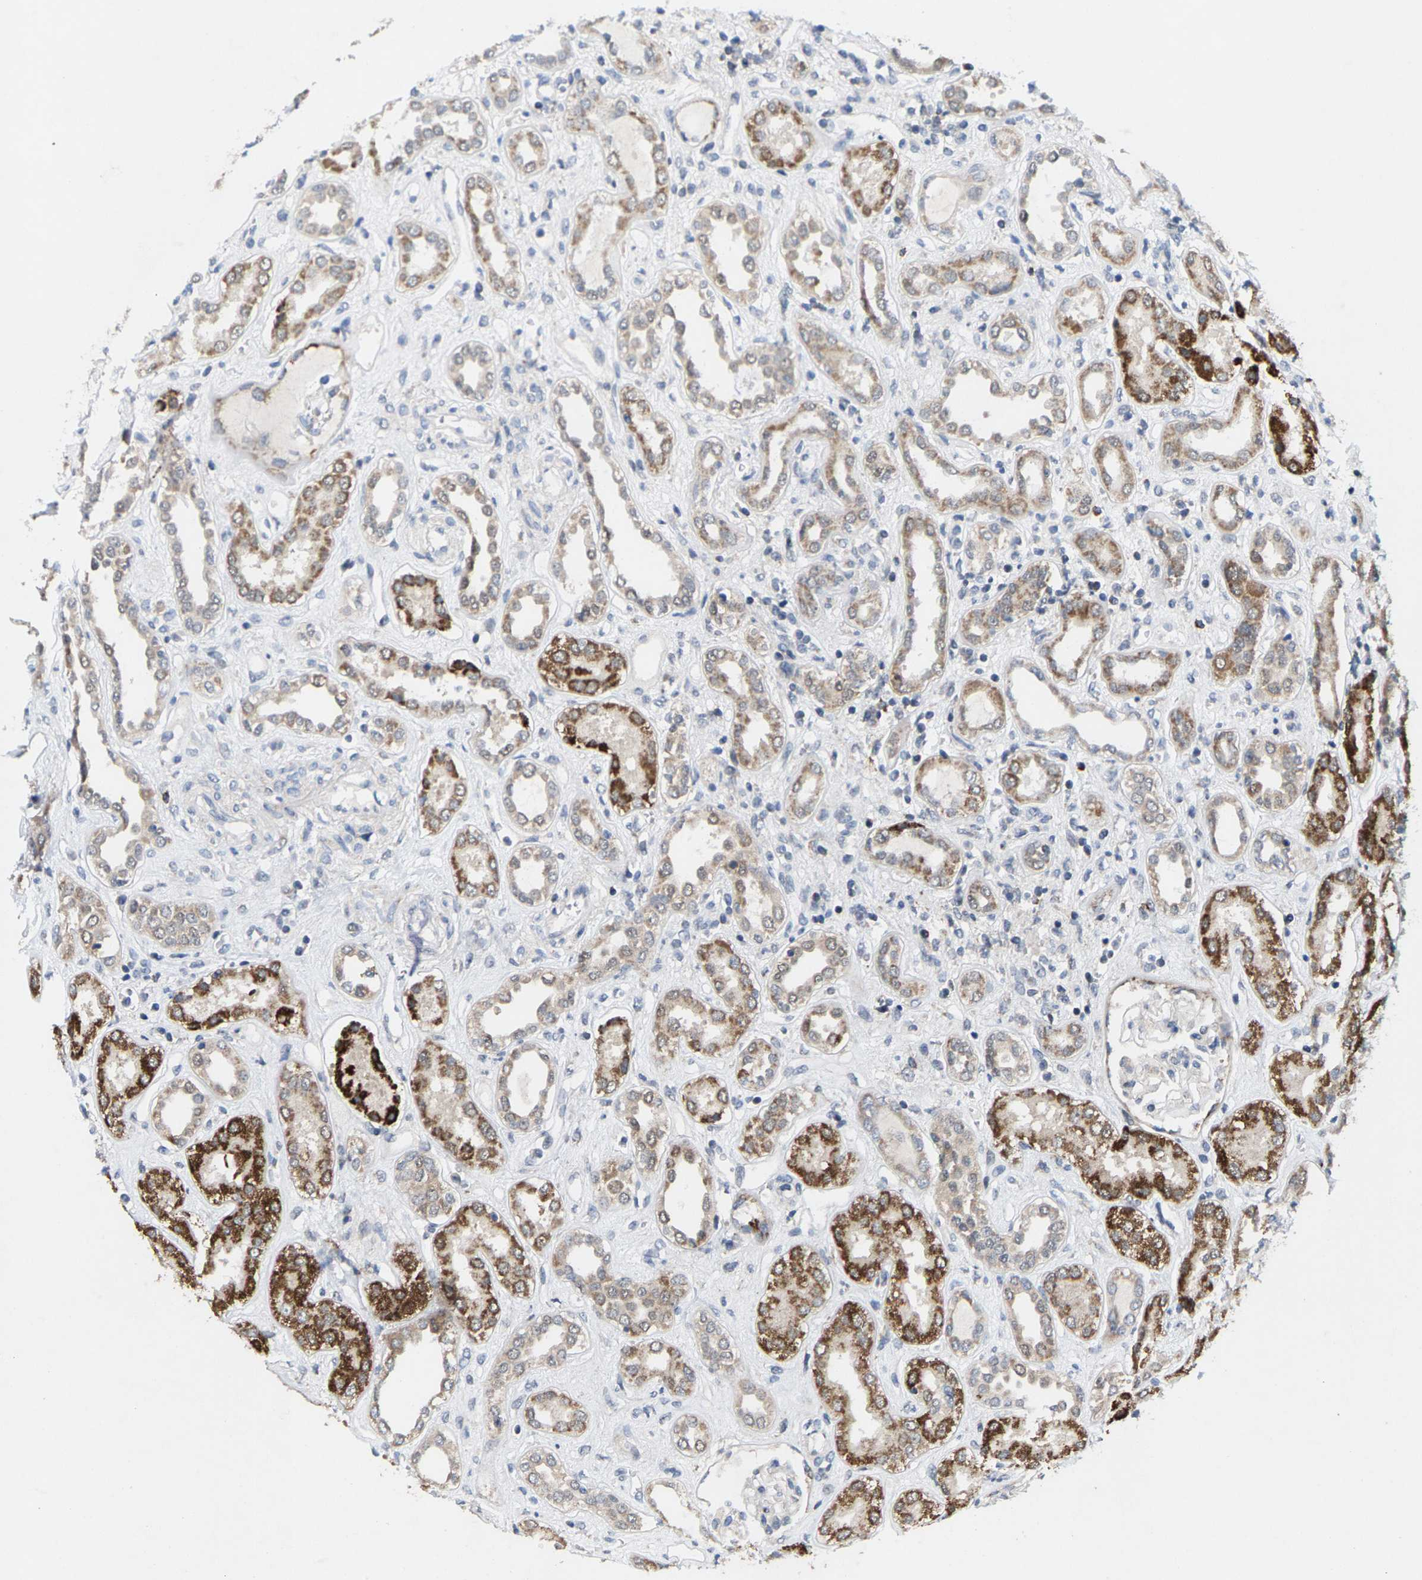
{"staining": {"intensity": "negative", "quantity": "none", "location": "none"}, "tissue": "kidney", "cell_type": "Cells in glomeruli", "image_type": "normal", "snomed": [{"axis": "morphology", "description": "Normal tissue, NOS"}, {"axis": "topography", "description": "Kidney"}], "caption": "DAB (3,3'-diaminobenzidine) immunohistochemical staining of normal kidney displays no significant positivity in cells in glomeruli. The staining is performed using DAB (3,3'-diaminobenzidine) brown chromogen with nuclei counter-stained in using hematoxylin.", "gene": "TDRKH", "patient": {"sex": "male", "age": 59}}